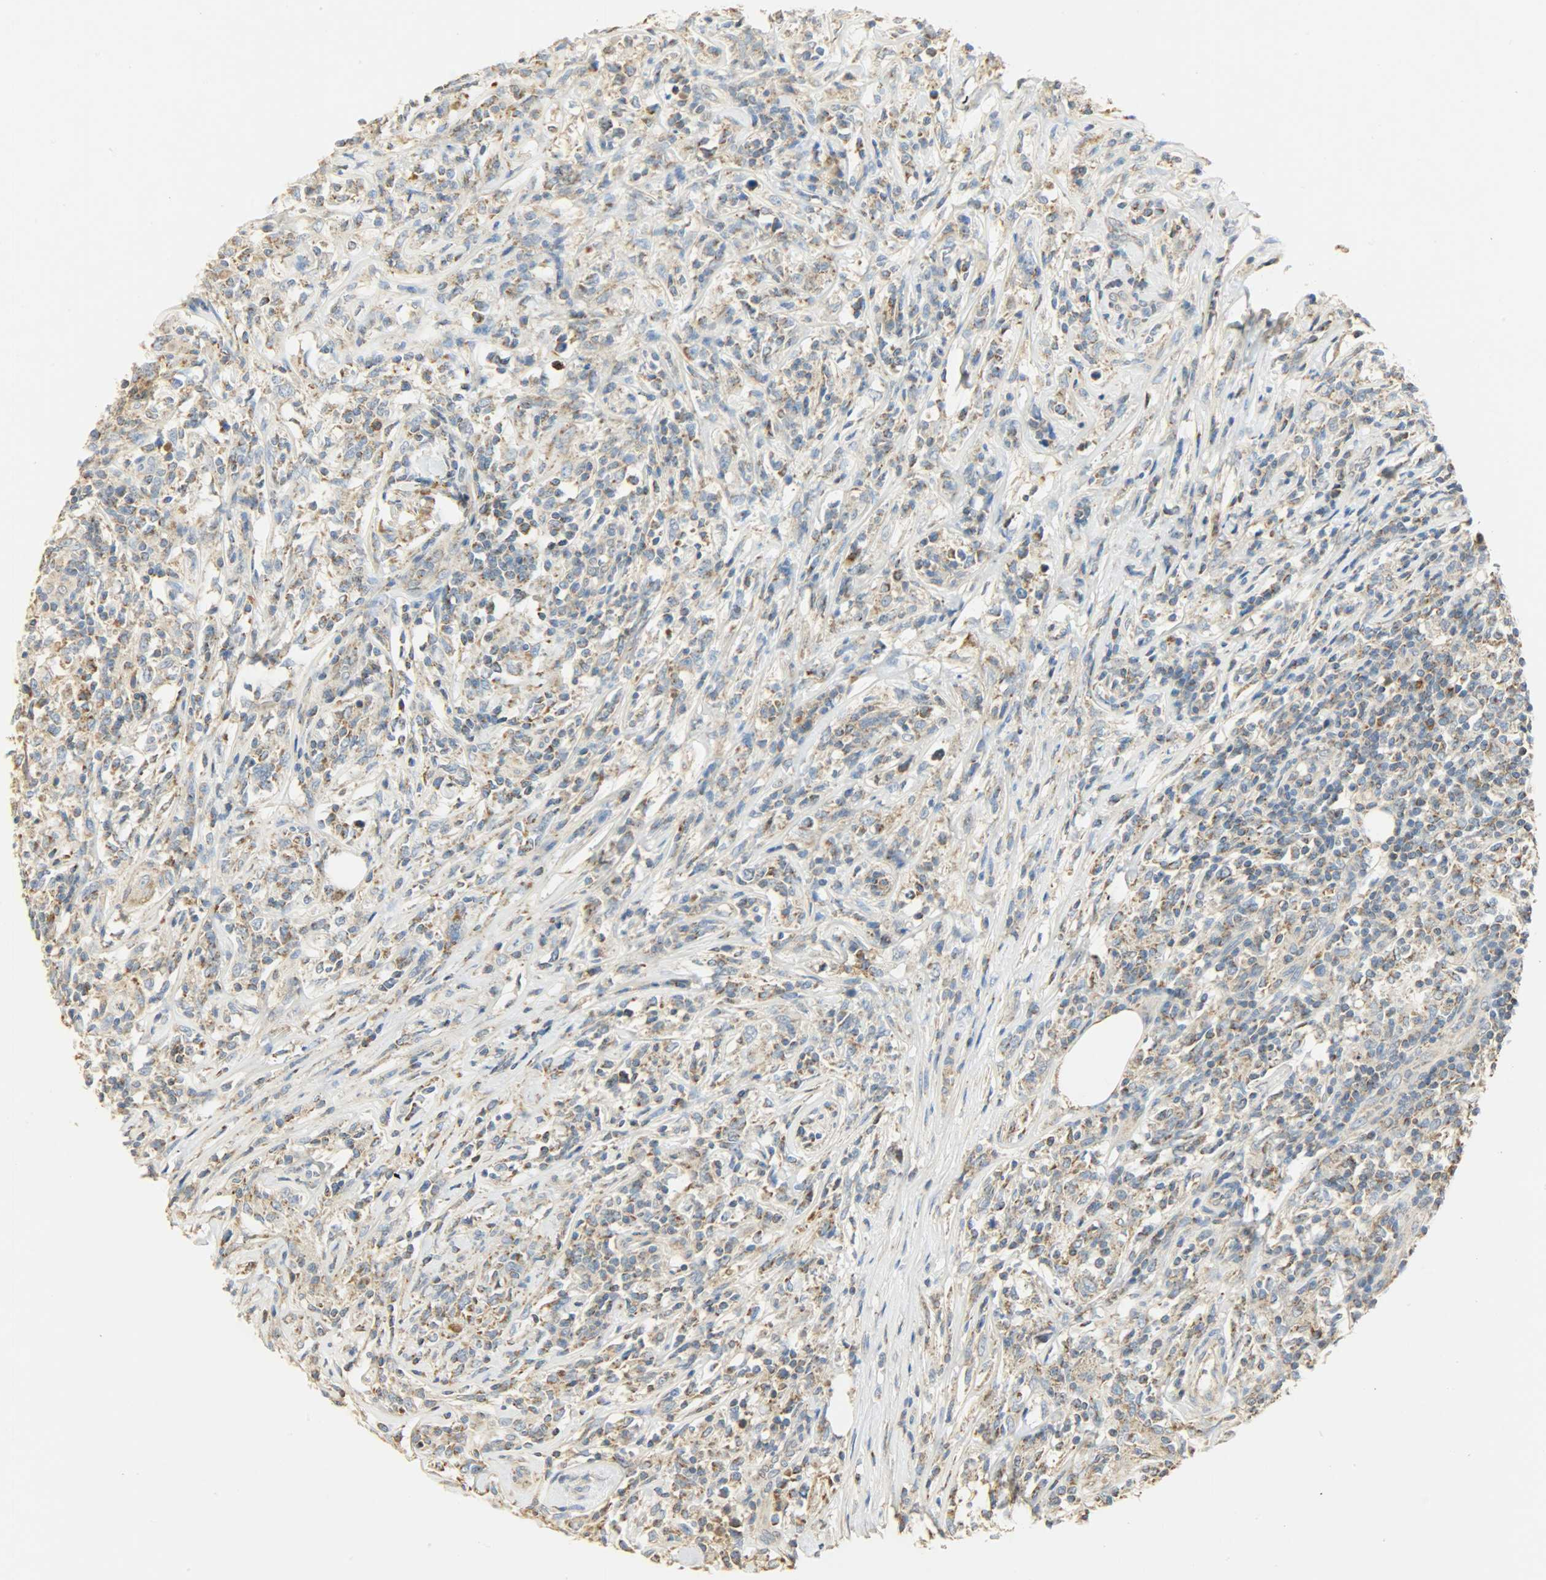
{"staining": {"intensity": "moderate", "quantity": ">75%", "location": "cytoplasmic/membranous"}, "tissue": "lymphoma", "cell_type": "Tumor cells", "image_type": "cancer", "snomed": [{"axis": "morphology", "description": "Malignant lymphoma, non-Hodgkin's type, High grade"}, {"axis": "topography", "description": "Lymph node"}], "caption": "Malignant lymphoma, non-Hodgkin's type (high-grade) stained for a protein (brown) shows moderate cytoplasmic/membranous positive expression in about >75% of tumor cells.", "gene": "NNT", "patient": {"sex": "female", "age": 84}}